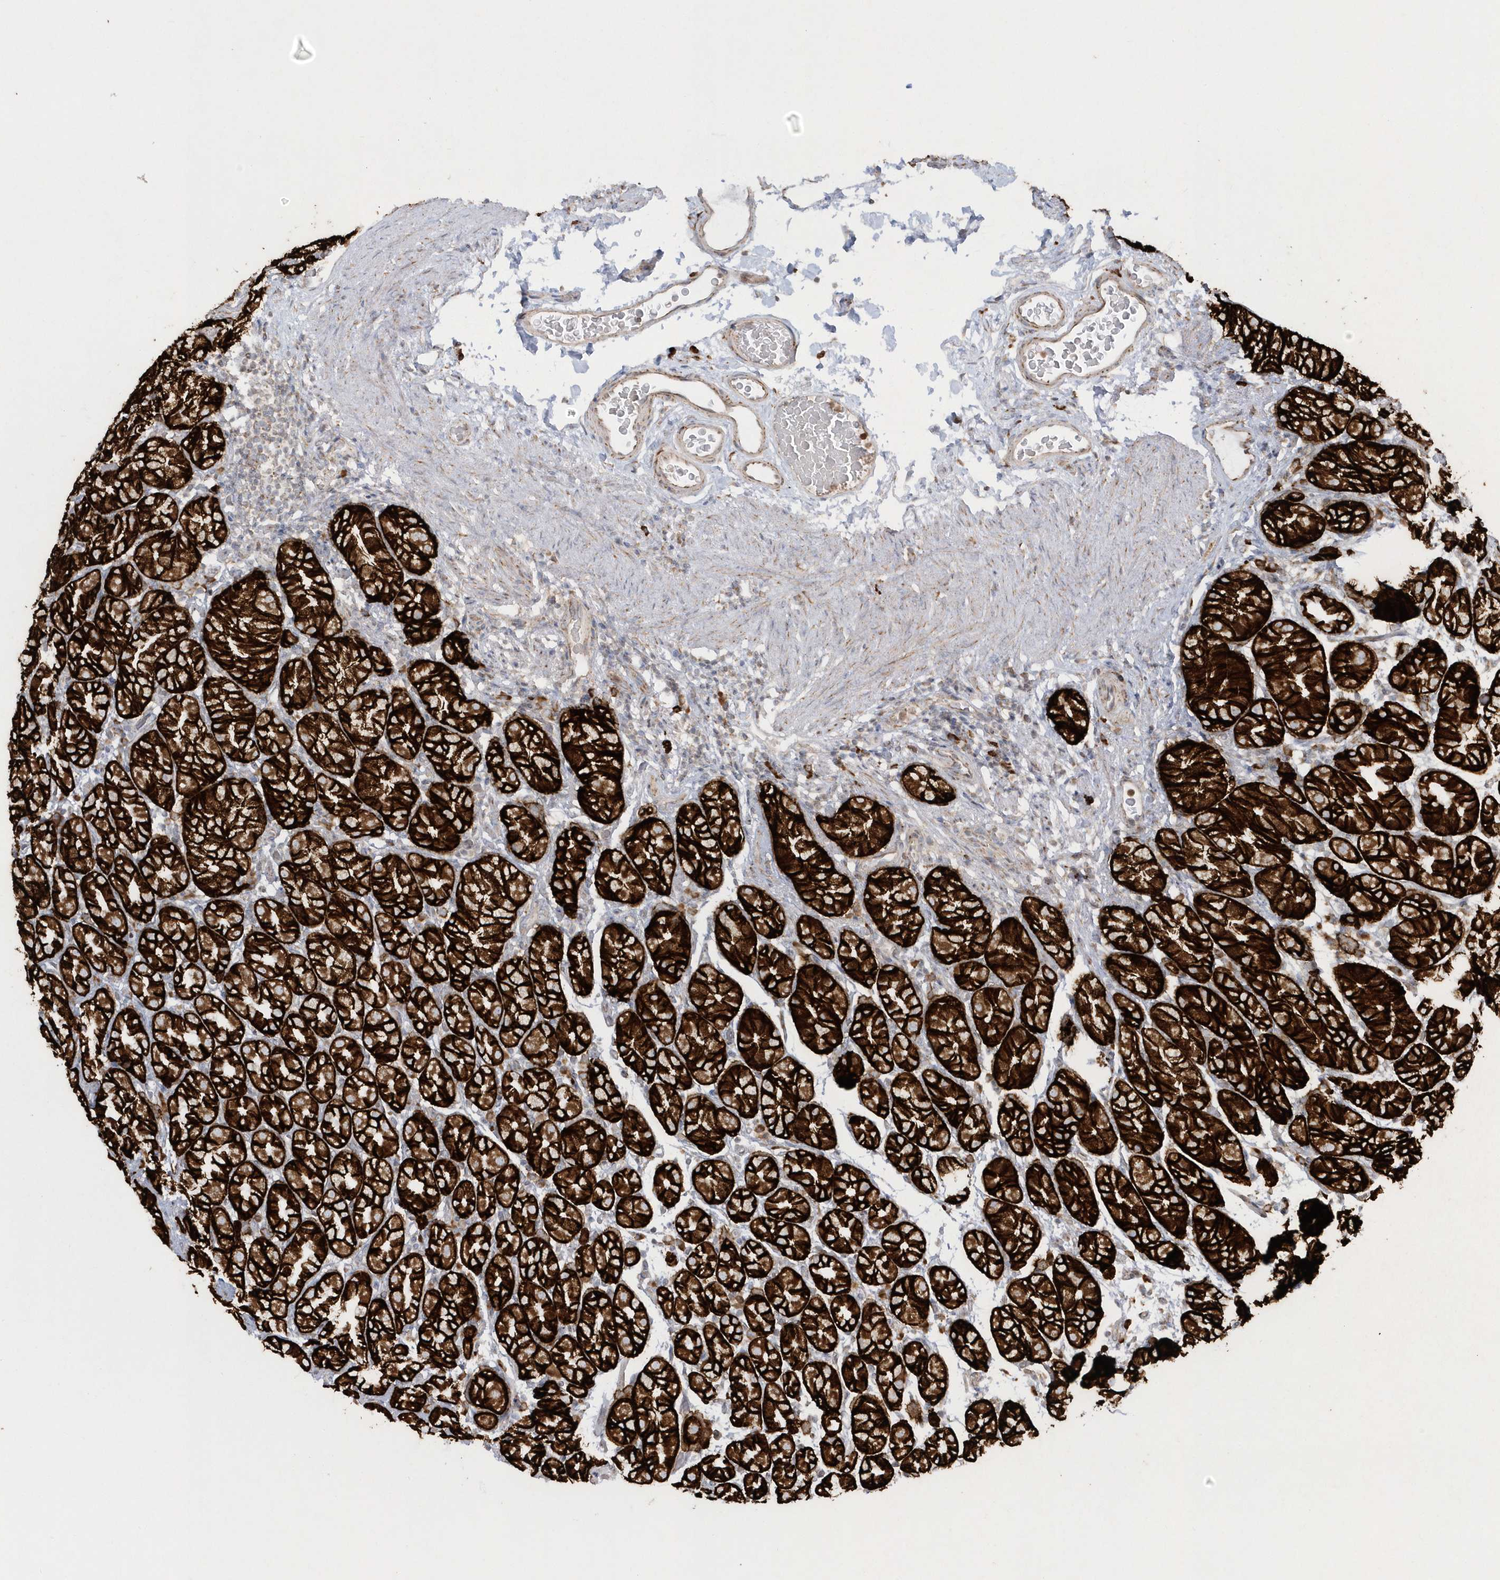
{"staining": {"intensity": "strong", "quantity": ">75%", "location": "cytoplasmic/membranous"}, "tissue": "stomach", "cell_type": "Glandular cells", "image_type": "normal", "snomed": [{"axis": "morphology", "description": "Normal tissue, NOS"}, {"axis": "topography", "description": "Stomach, upper"}], "caption": "Unremarkable stomach was stained to show a protein in brown. There is high levels of strong cytoplasmic/membranous expression in about >75% of glandular cells.", "gene": "SH3BP2", "patient": {"sex": "male", "age": 68}}